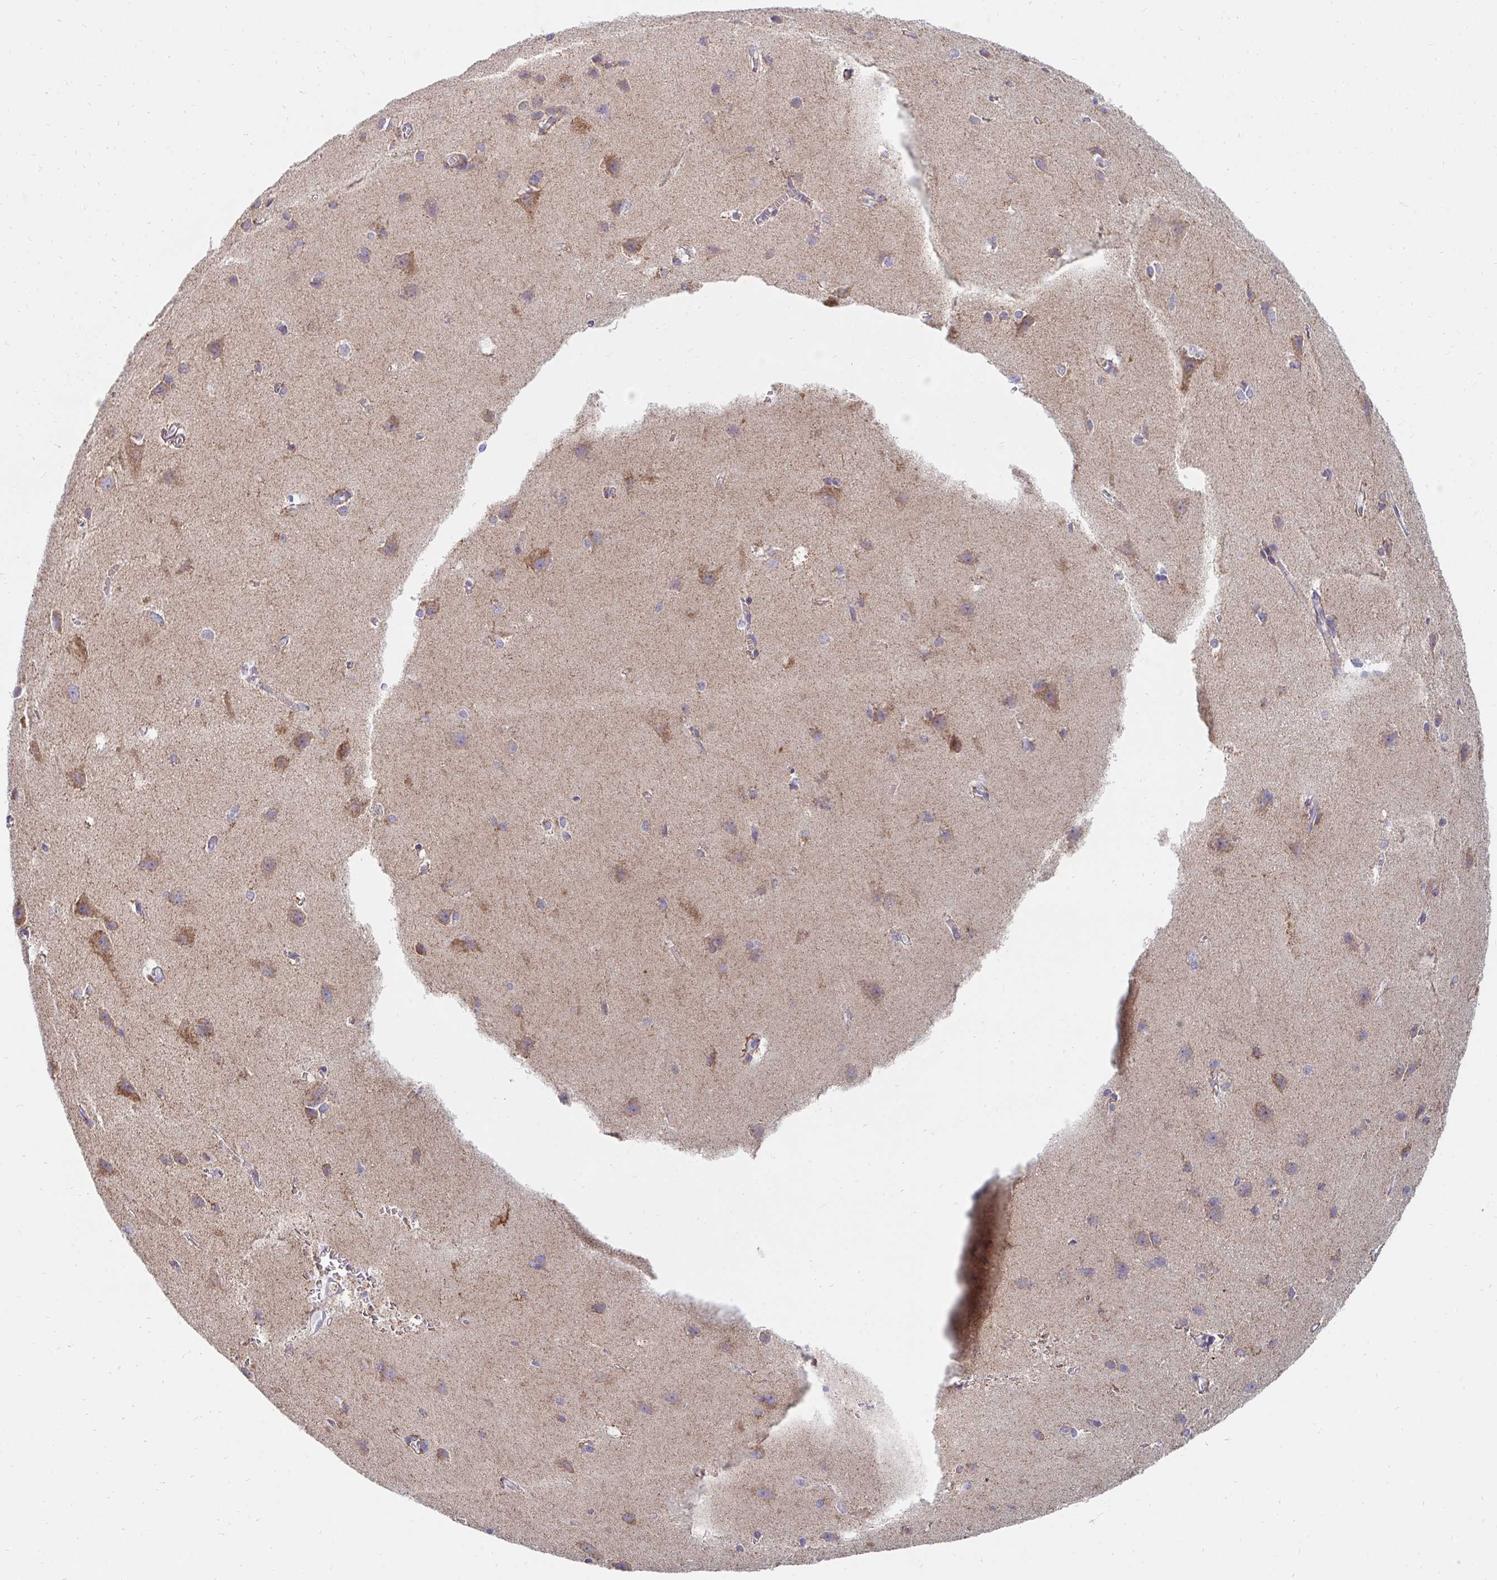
{"staining": {"intensity": "weak", "quantity": "25%-75%", "location": "cytoplasmic/membranous"}, "tissue": "cerebral cortex", "cell_type": "Endothelial cells", "image_type": "normal", "snomed": [{"axis": "morphology", "description": "Normal tissue, NOS"}, {"axis": "topography", "description": "Cerebral cortex"}], "caption": "Immunohistochemical staining of benign cerebral cortex exhibits 25%-75% levels of weak cytoplasmic/membranous protein staining in about 25%-75% of endothelial cells.", "gene": "PC", "patient": {"sex": "male", "age": 37}}